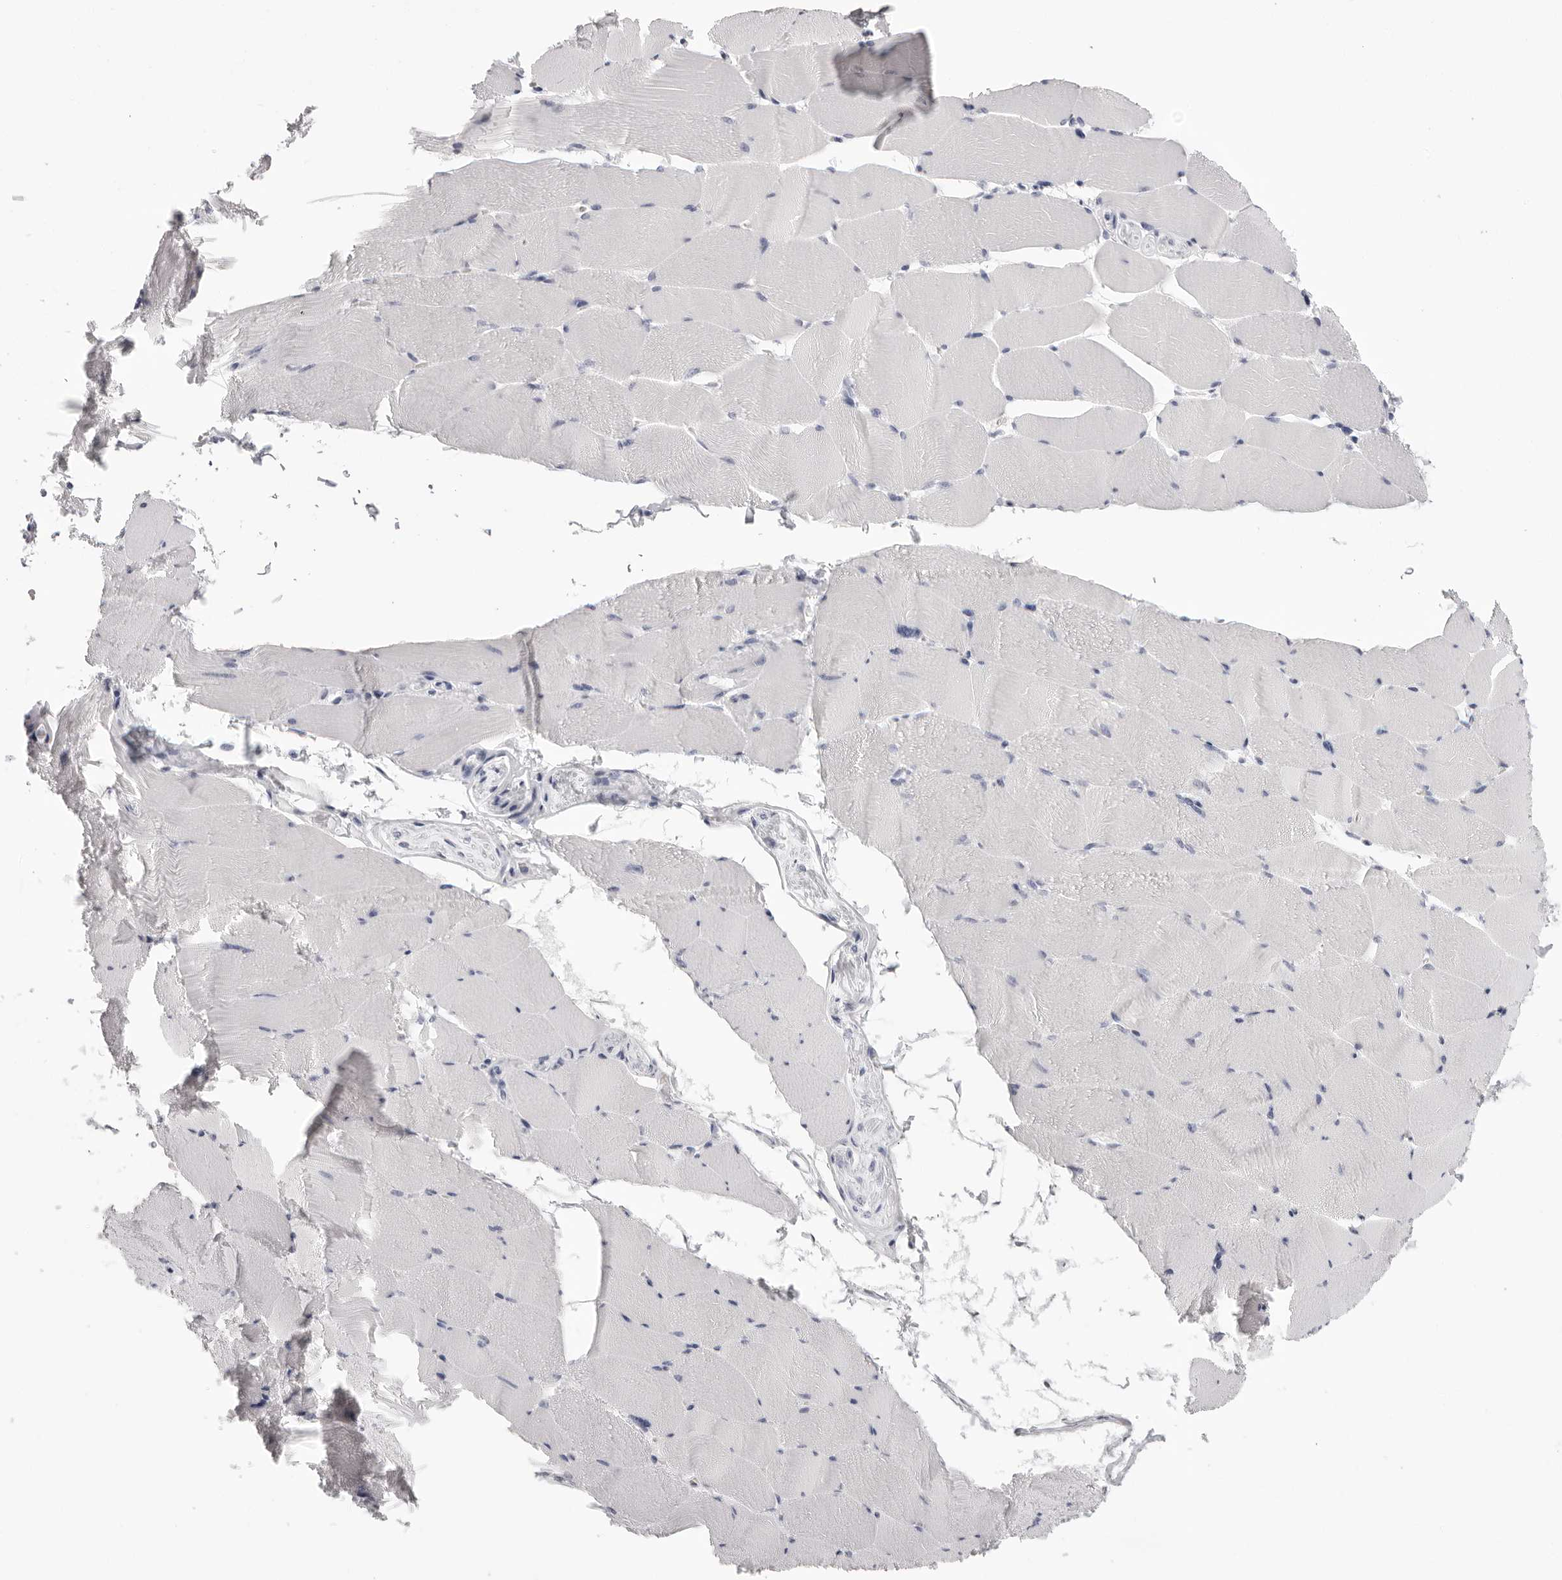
{"staining": {"intensity": "negative", "quantity": "none", "location": "none"}, "tissue": "skeletal muscle", "cell_type": "Myocytes", "image_type": "normal", "snomed": [{"axis": "morphology", "description": "Normal tissue, NOS"}, {"axis": "topography", "description": "Skeletal muscle"}], "caption": "Immunohistochemical staining of normal skeletal muscle demonstrates no significant positivity in myocytes.", "gene": "RHO", "patient": {"sex": "male", "age": 62}}